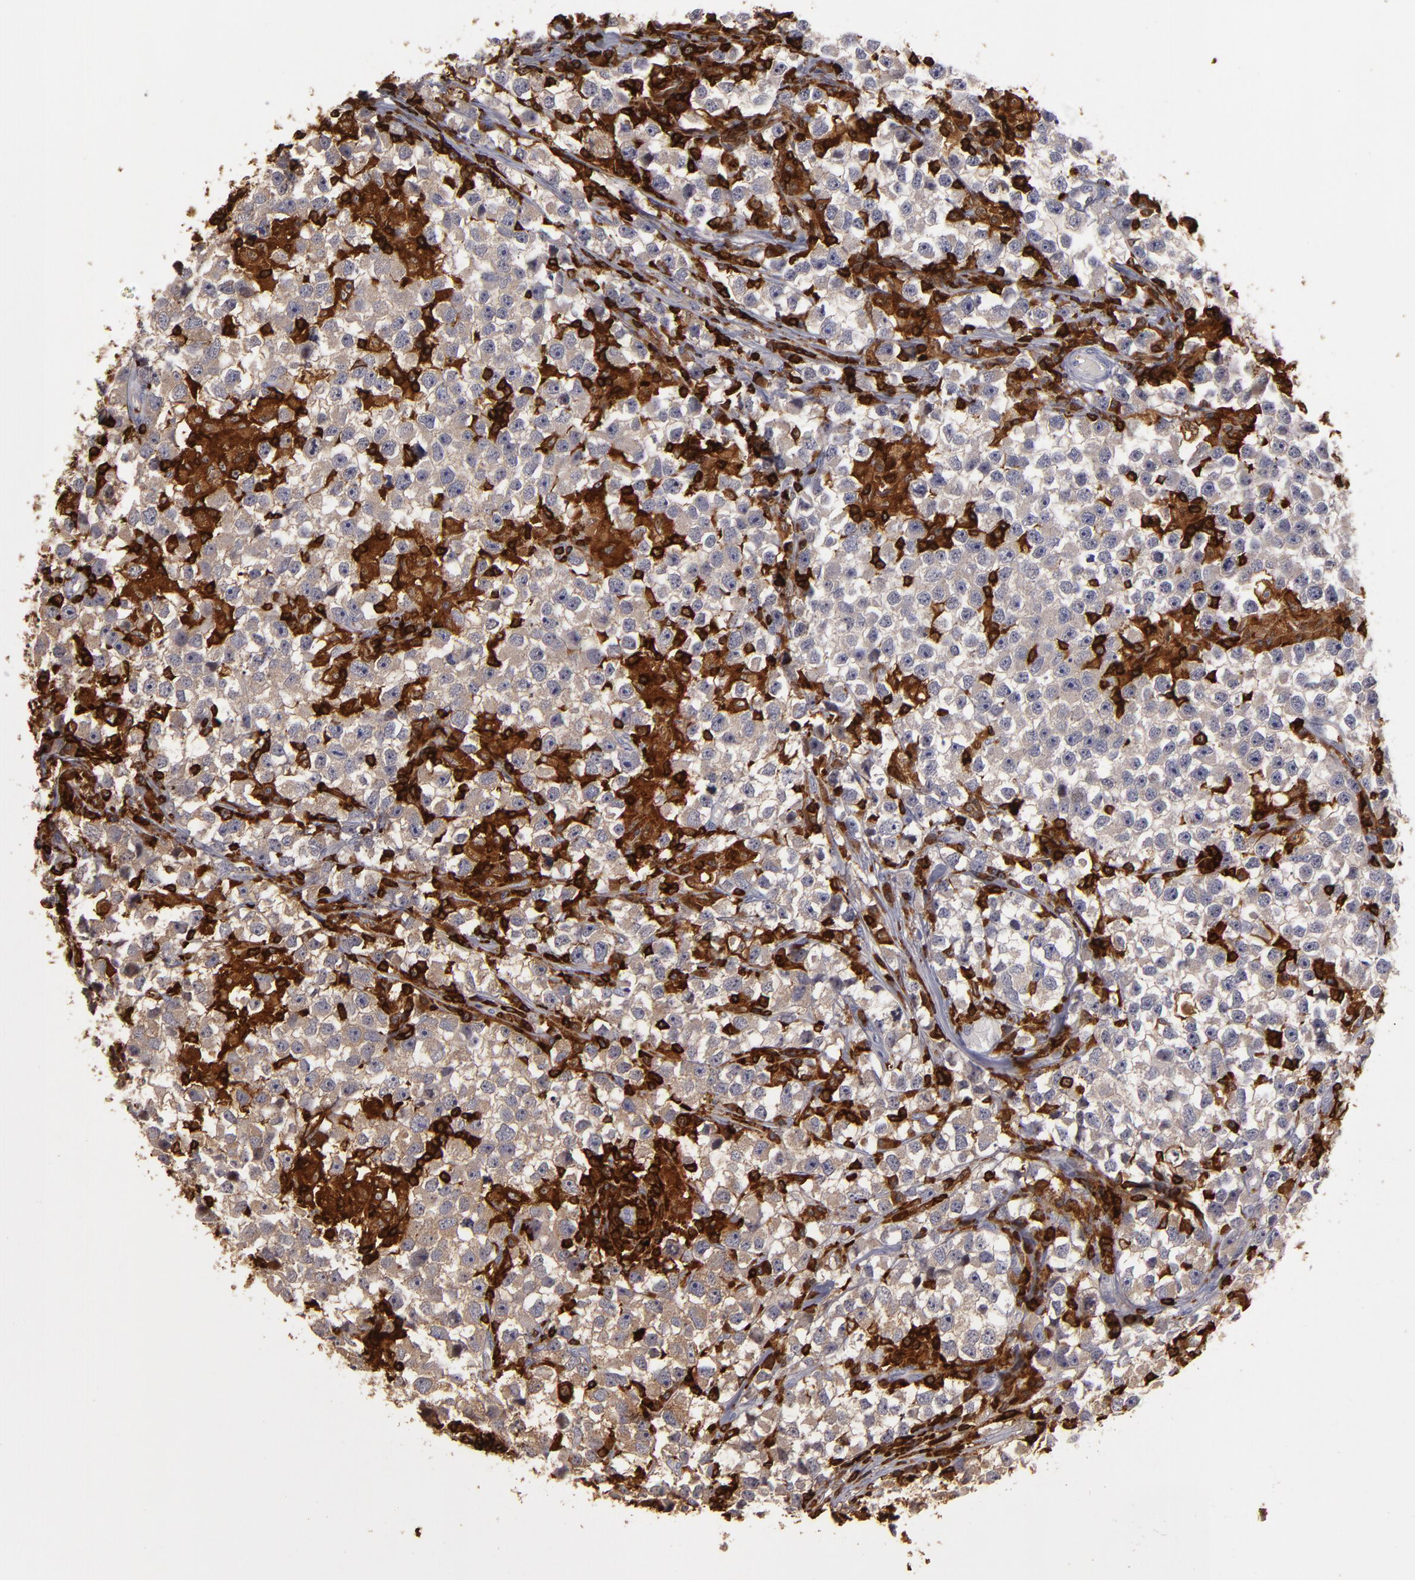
{"staining": {"intensity": "weak", "quantity": ">75%", "location": "cytoplasmic/membranous"}, "tissue": "testis cancer", "cell_type": "Tumor cells", "image_type": "cancer", "snomed": [{"axis": "morphology", "description": "Seminoma, NOS"}, {"axis": "topography", "description": "Testis"}], "caption": "A micrograph of human seminoma (testis) stained for a protein reveals weak cytoplasmic/membranous brown staining in tumor cells.", "gene": "WAS", "patient": {"sex": "male", "age": 33}}